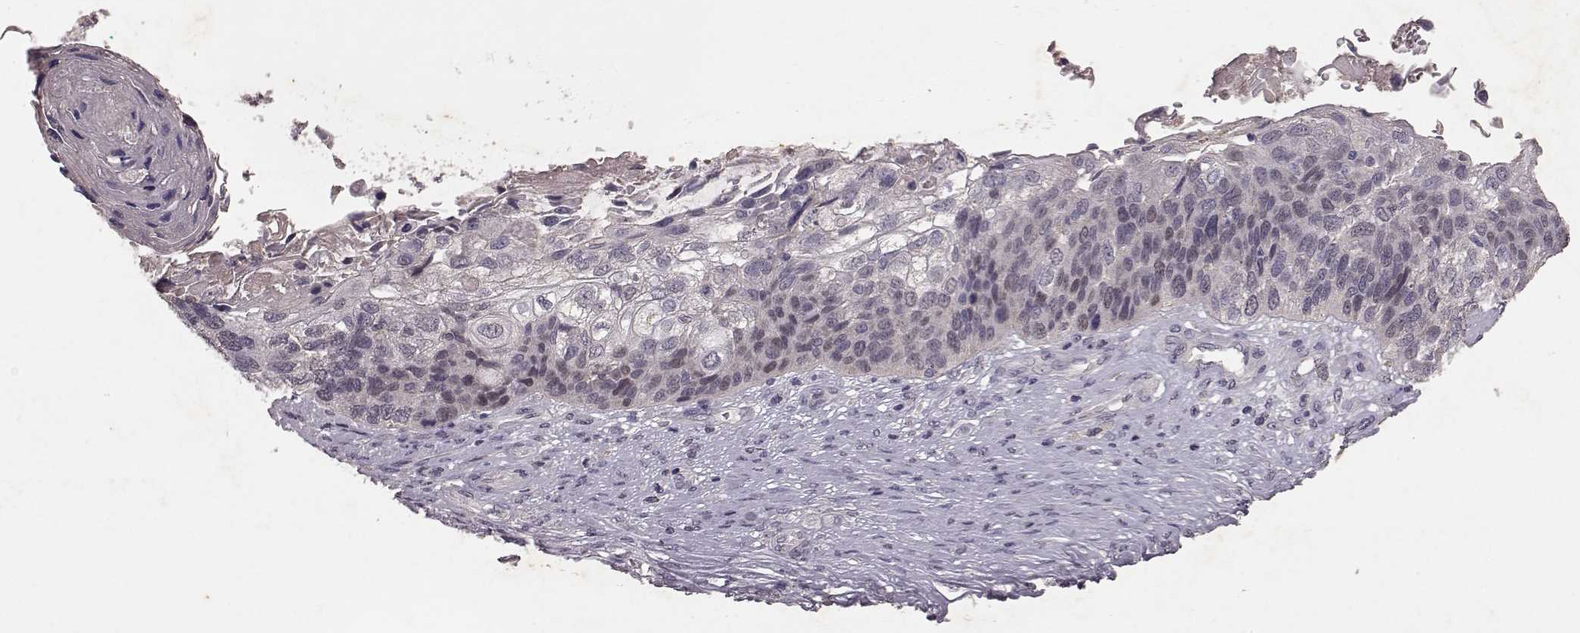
{"staining": {"intensity": "negative", "quantity": "none", "location": "none"}, "tissue": "lung cancer", "cell_type": "Tumor cells", "image_type": "cancer", "snomed": [{"axis": "morphology", "description": "Squamous cell carcinoma, NOS"}, {"axis": "topography", "description": "Lung"}], "caption": "The IHC image has no significant positivity in tumor cells of lung cancer (squamous cell carcinoma) tissue.", "gene": "FRRS1L", "patient": {"sex": "male", "age": 69}}